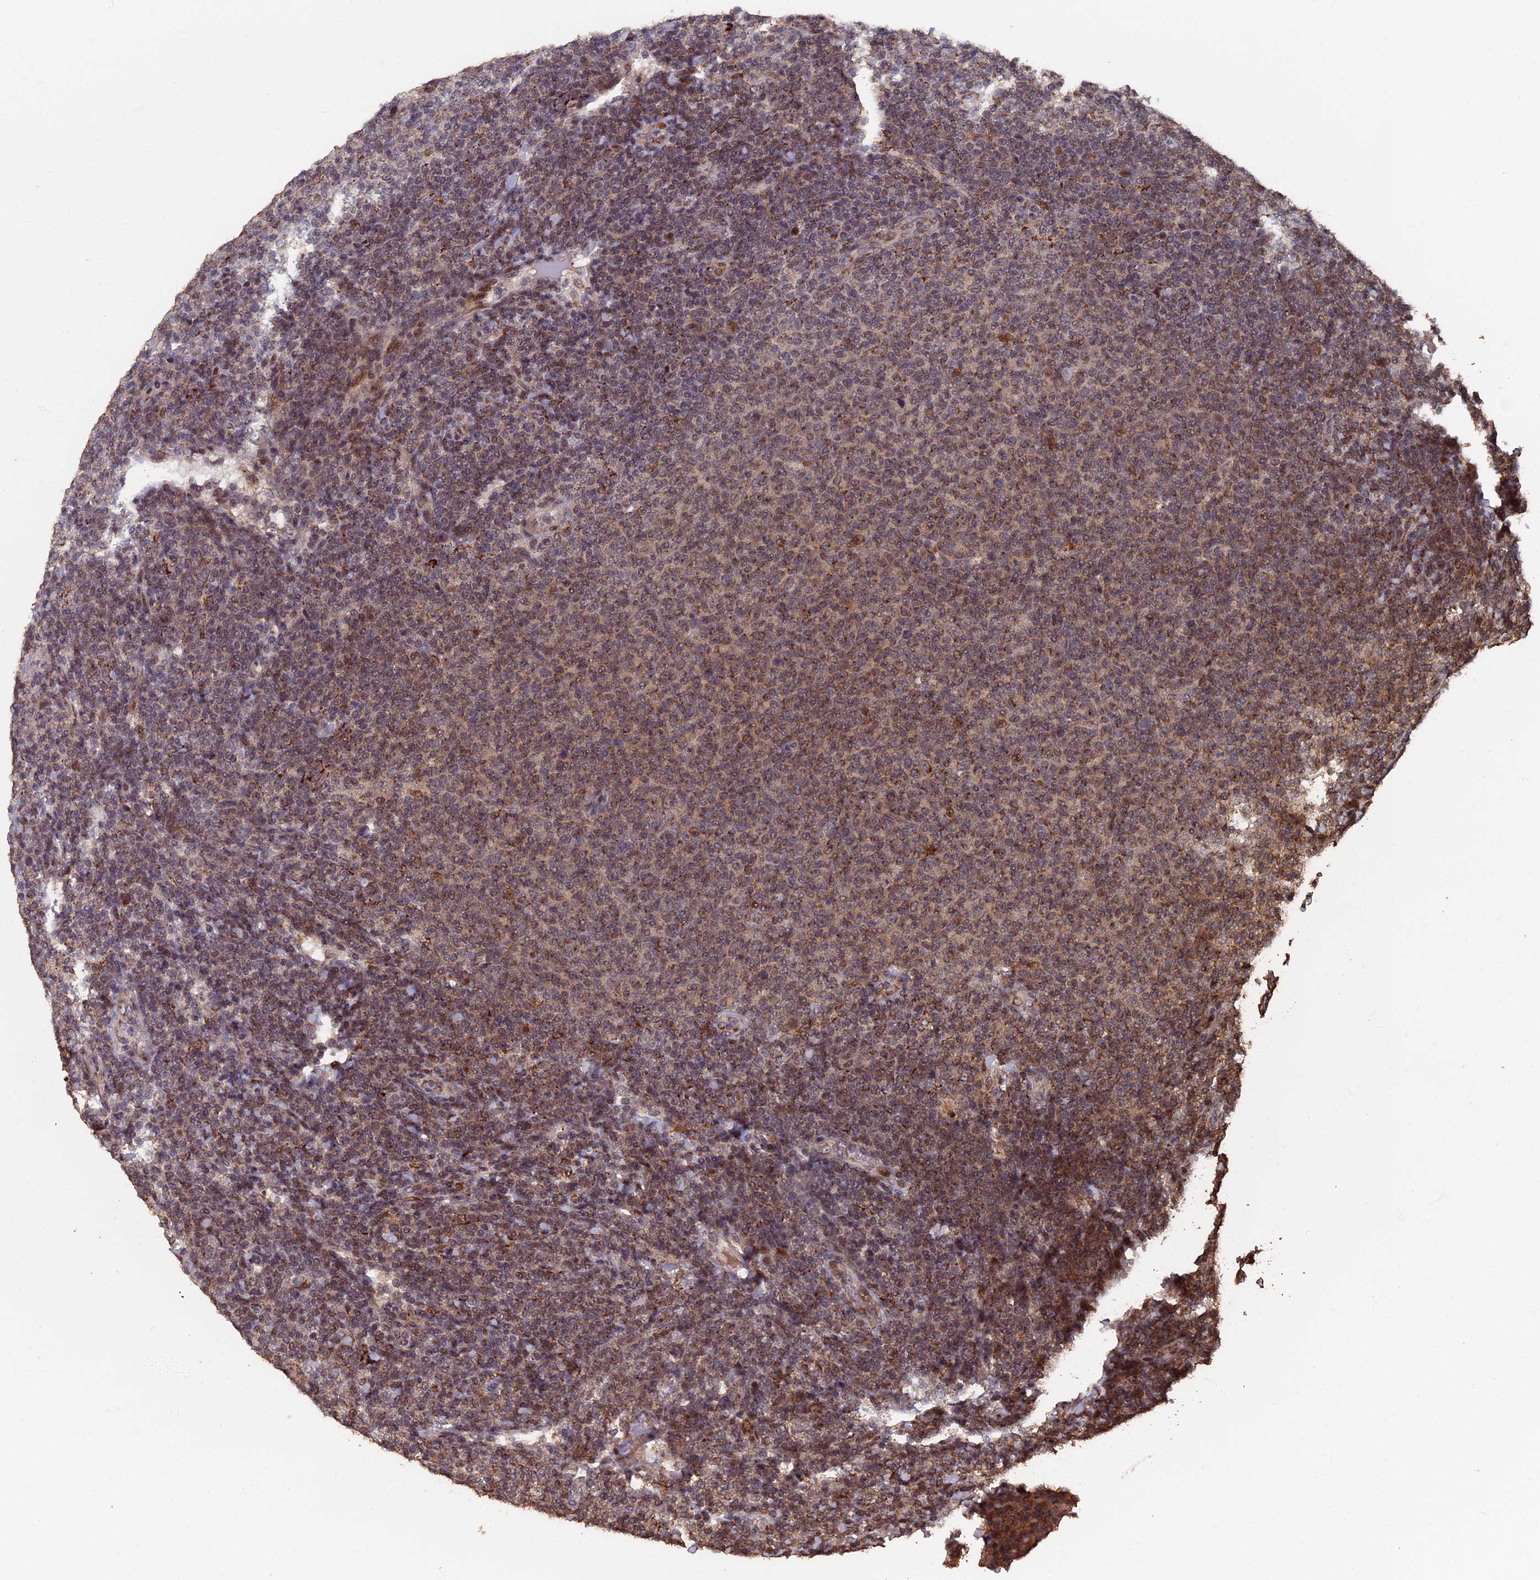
{"staining": {"intensity": "weak", "quantity": "25%-75%", "location": "cytoplasmic/membranous,nuclear"}, "tissue": "lymphoma", "cell_type": "Tumor cells", "image_type": "cancer", "snomed": [{"axis": "morphology", "description": "Malignant lymphoma, non-Hodgkin's type, Low grade"}, {"axis": "topography", "description": "Lymph node"}], "caption": "An image of human low-grade malignant lymphoma, non-Hodgkin's type stained for a protein shows weak cytoplasmic/membranous and nuclear brown staining in tumor cells.", "gene": "RASGRF1", "patient": {"sex": "male", "age": 66}}